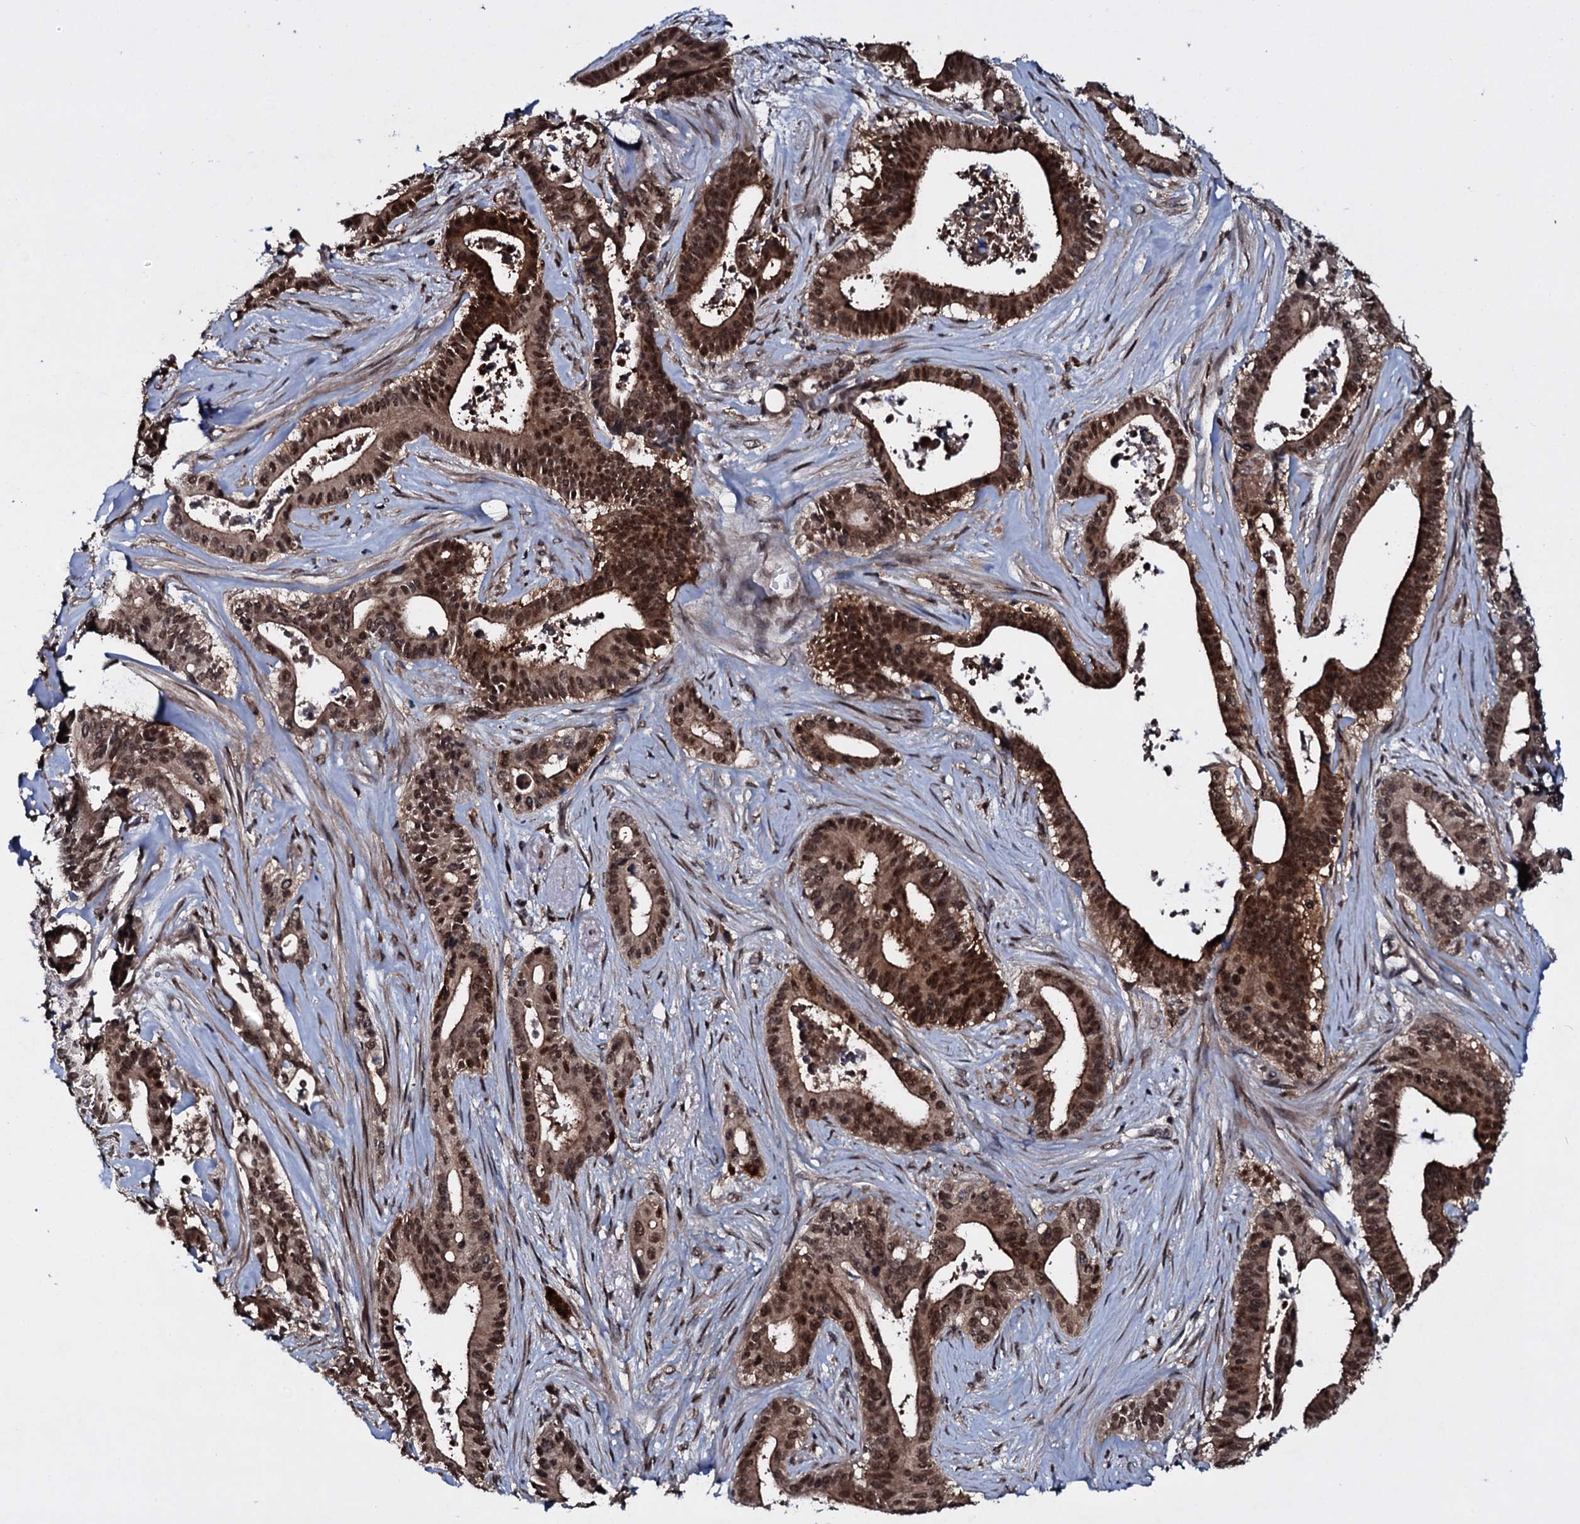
{"staining": {"intensity": "strong", "quantity": ">75%", "location": "cytoplasmic/membranous,nuclear"}, "tissue": "pancreatic cancer", "cell_type": "Tumor cells", "image_type": "cancer", "snomed": [{"axis": "morphology", "description": "Adenocarcinoma, NOS"}, {"axis": "topography", "description": "Pancreas"}], "caption": "A photomicrograph showing strong cytoplasmic/membranous and nuclear positivity in about >75% of tumor cells in pancreatic adenocarcinoma, as visualized by brown immunohistochemical staining.", "gene": "HDDC3", "patient": {"sex": "female", "age": 77}}